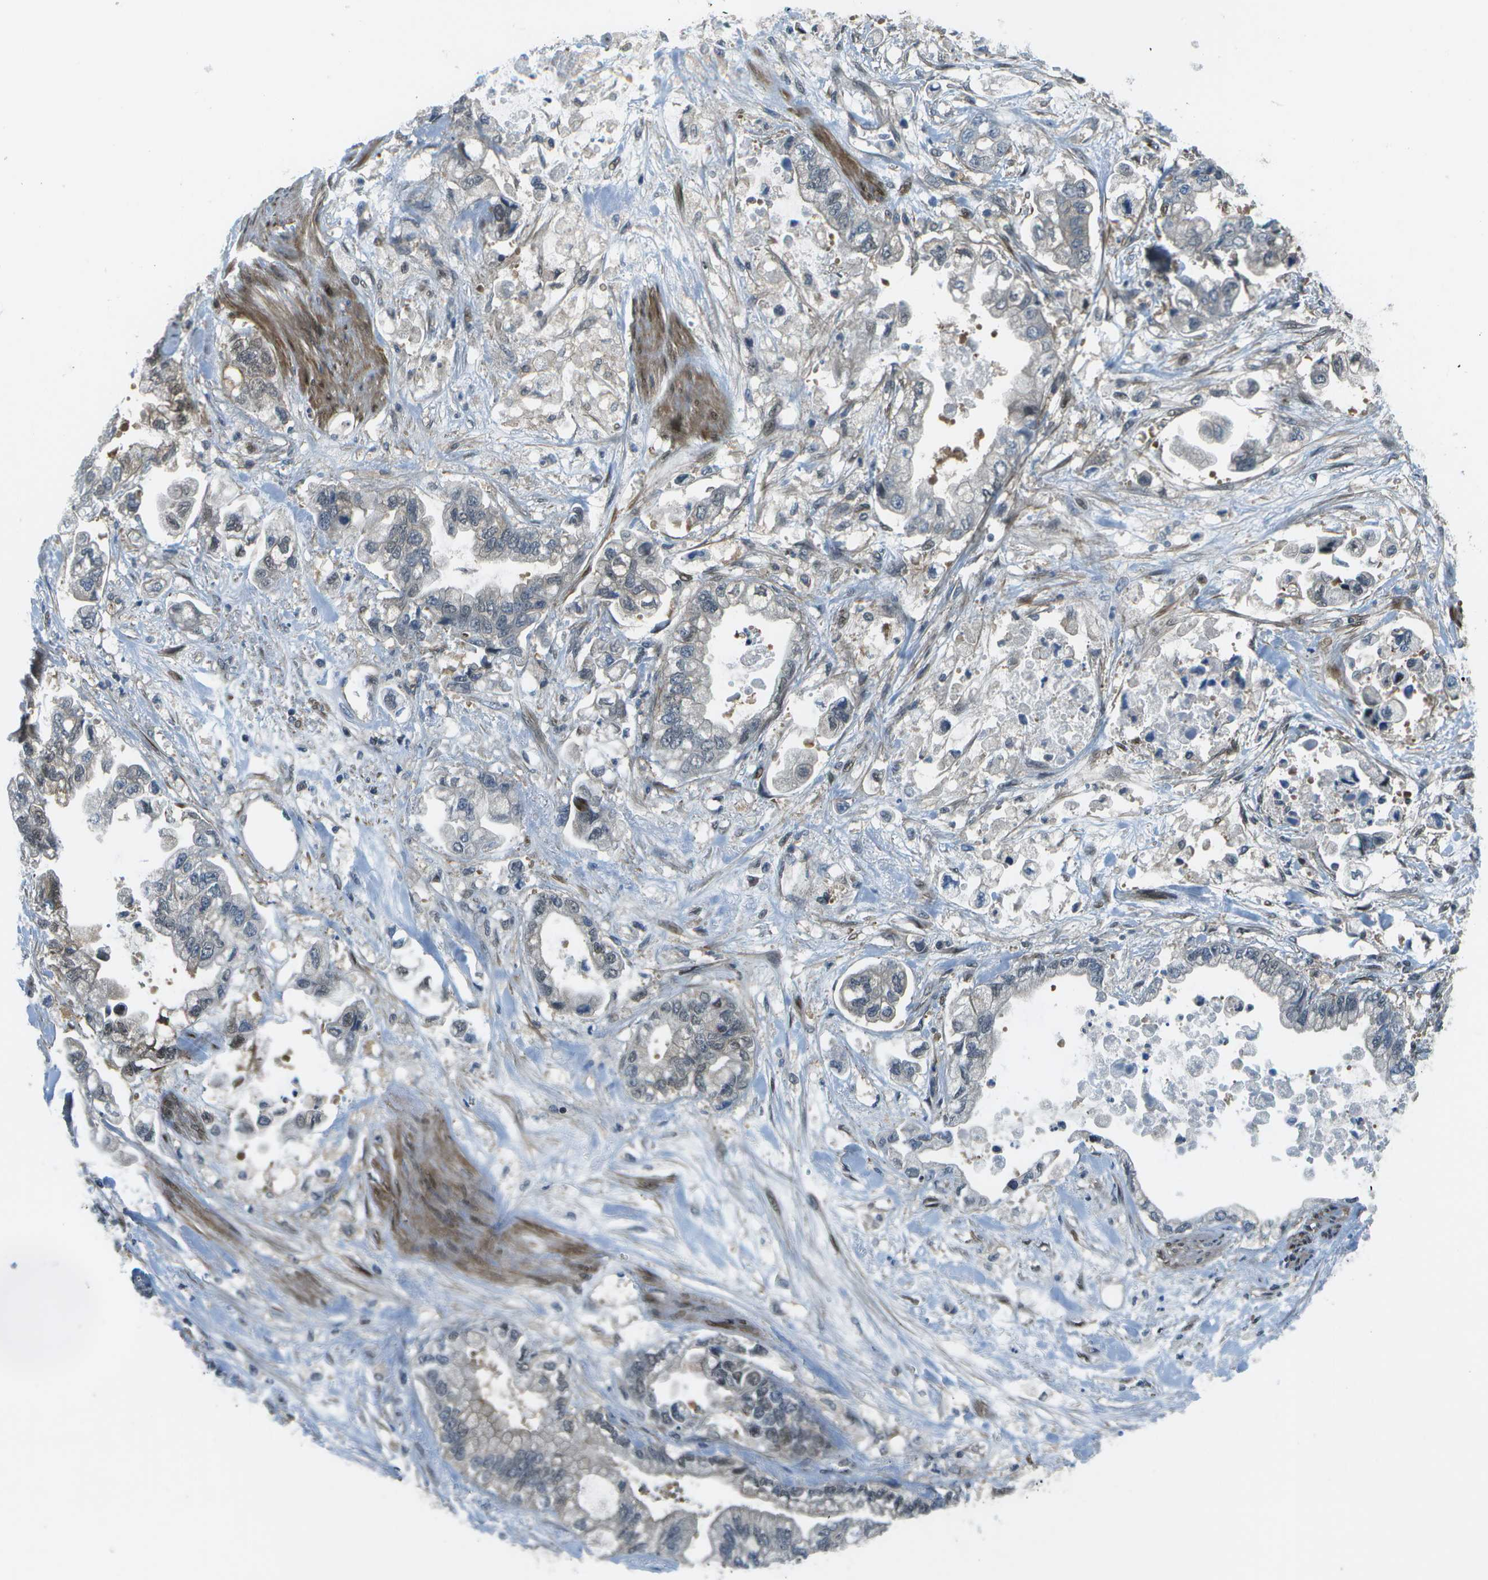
{"staining": {"intensity": "negative", "quantity": "none", "location": "none"}, "tissue": "stomach cancer", "cell_type": "Tumor cells", "image_type": "cancer", "snomed": [{"axis": "morphology", "description": "Normal tissue, NOS"}, {"axis": "morphology", "description": "Adenocarcinoma, NOS"}, {"axis": "topography", "description": "Stomach"}], "caption": "A high-resolution photomicrograph shows immunohistochemistry (IHC) staining of stomach cancer, which exhibits no significant expression in tumor cells.", "gene": "ENPP5", "patient": {"sex": "male", "age": 62}}